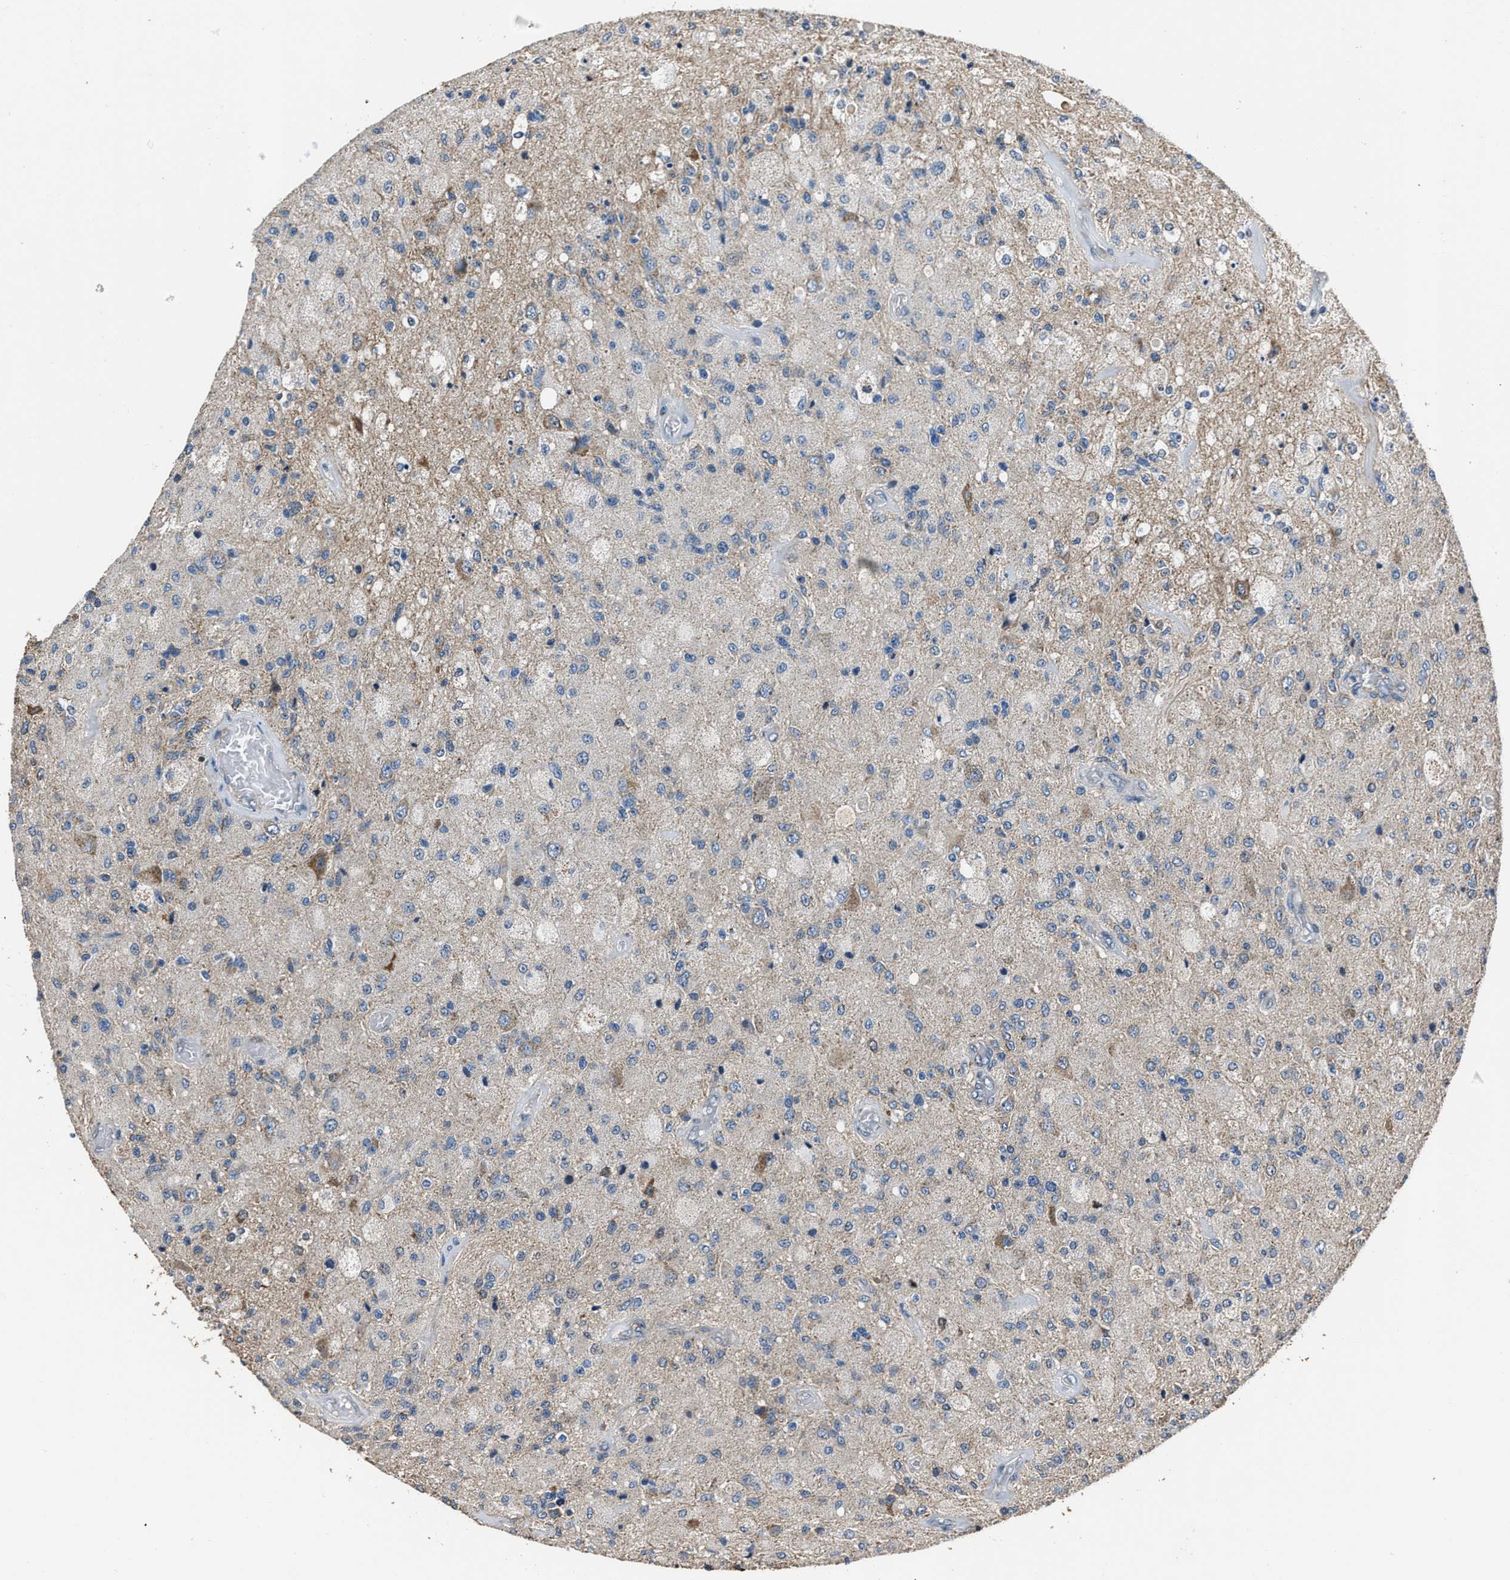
{"staining": {"intensity": "moderate", "quantity": "<25%", "location": "cytoplasmic/membranous"}, "tissue": "glioma", "cell_type": "Tumor cells", "image_type": "cancer", "snomed": [{"axis": "morphology", "description": "Normal tissue, NOS"}, {"axis": "morphology", "description": "Glioma, malignant, High grade"}, {"axis": "topography", "description": "Cerebral cortex"}], "caption": "An image showing moderate cytoplasmic/membranous expression in about <25% of tumor cells in malignant glioma (high-grade), as visualized by brown immunohistochemical staining.", "gene": "NSUN5", "patient": {"sex": "male", "age": 77}}